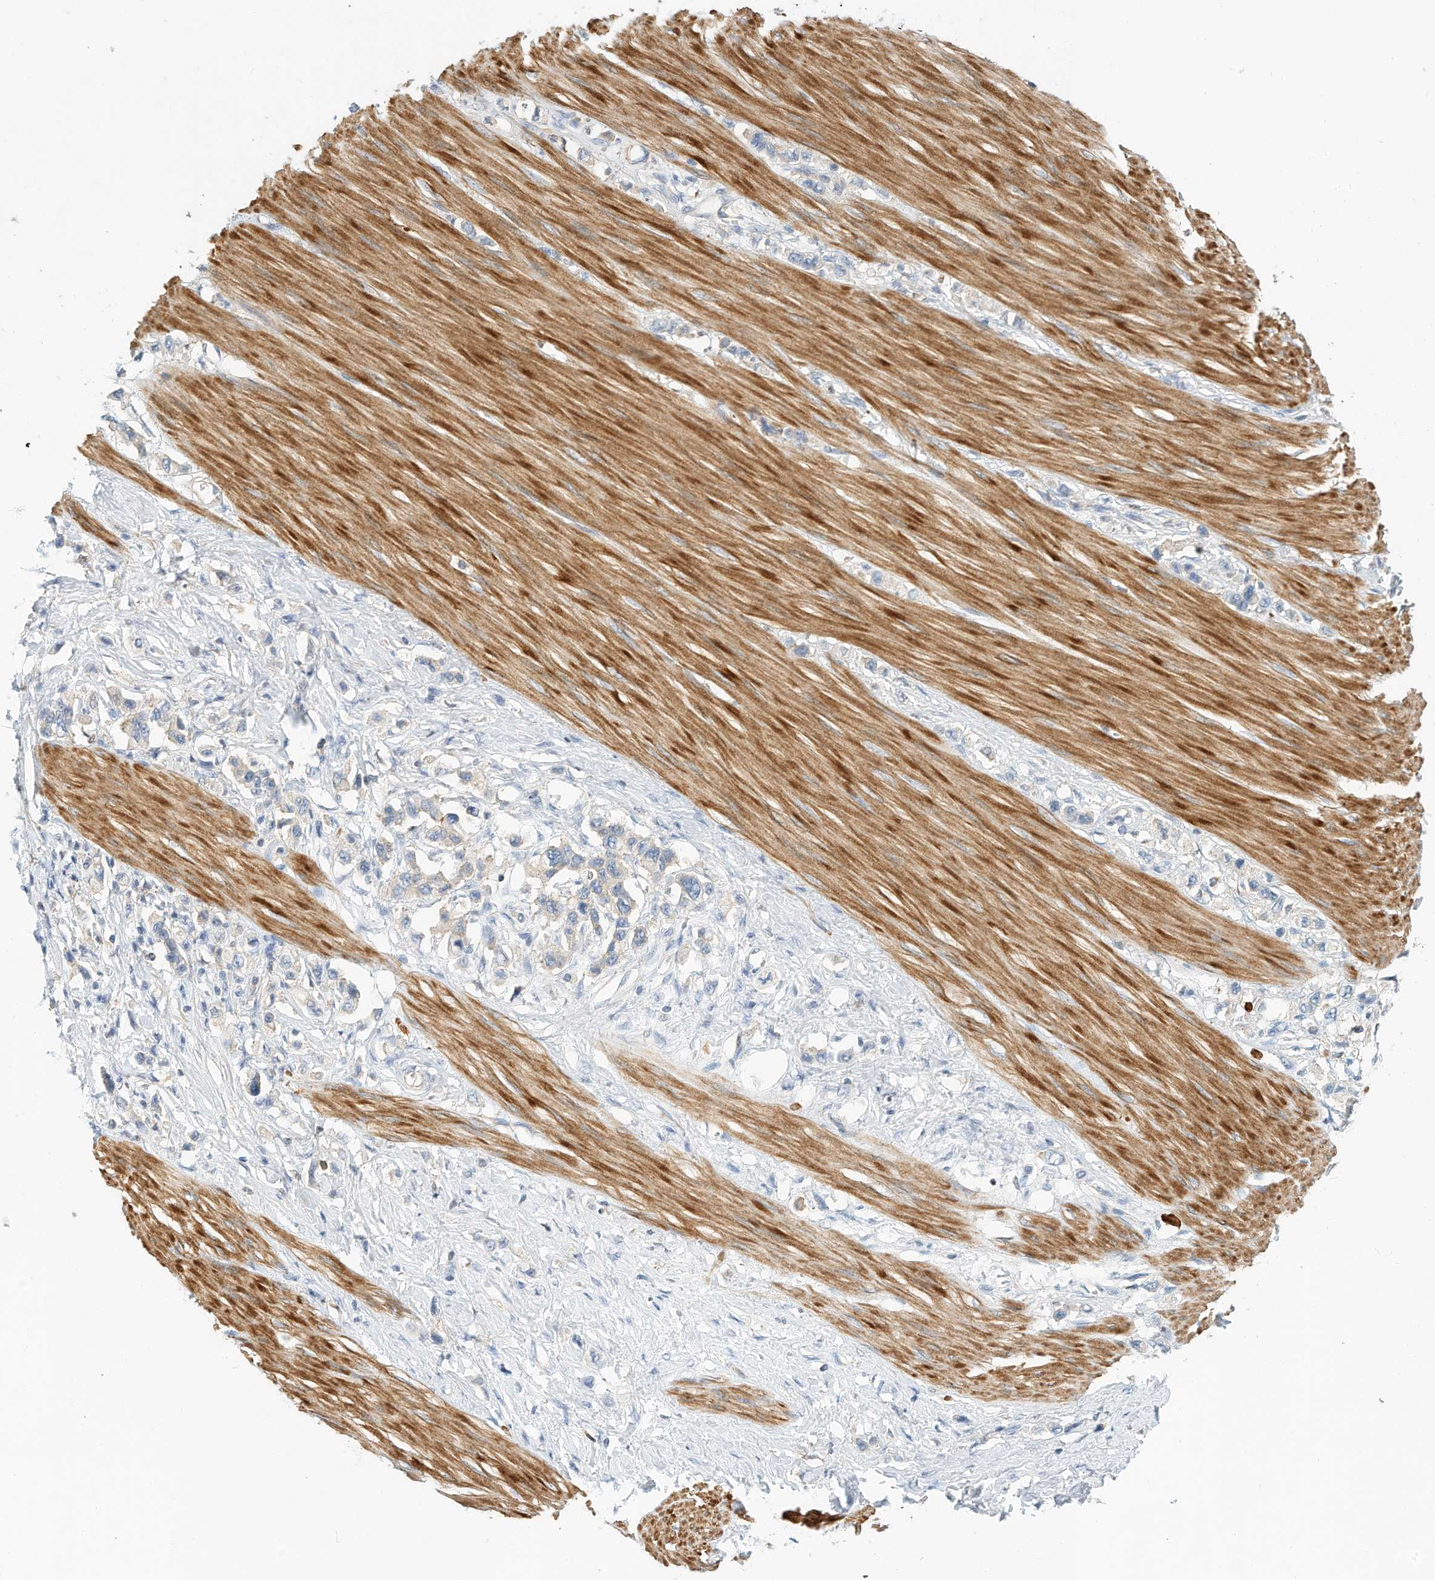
{"staining": {"intensity": "negative", "quantity": "none", "location": "none"}, "tissue": "stomach cancer", "cell_type": "Tumor cells", "image_type": "cancer", "snomed": [{"axis": "morphology", "description": "Adenocarcinoma, NOS"}, {"axis": "topography", "description": "Stomach"}], "caption": "The IHC micrograph has no significant expression in tumor cells of adenocarcinoma (stomach) tissue.", "gene": "MICAL1", "patient": {"sex": "female", "age": 65}}